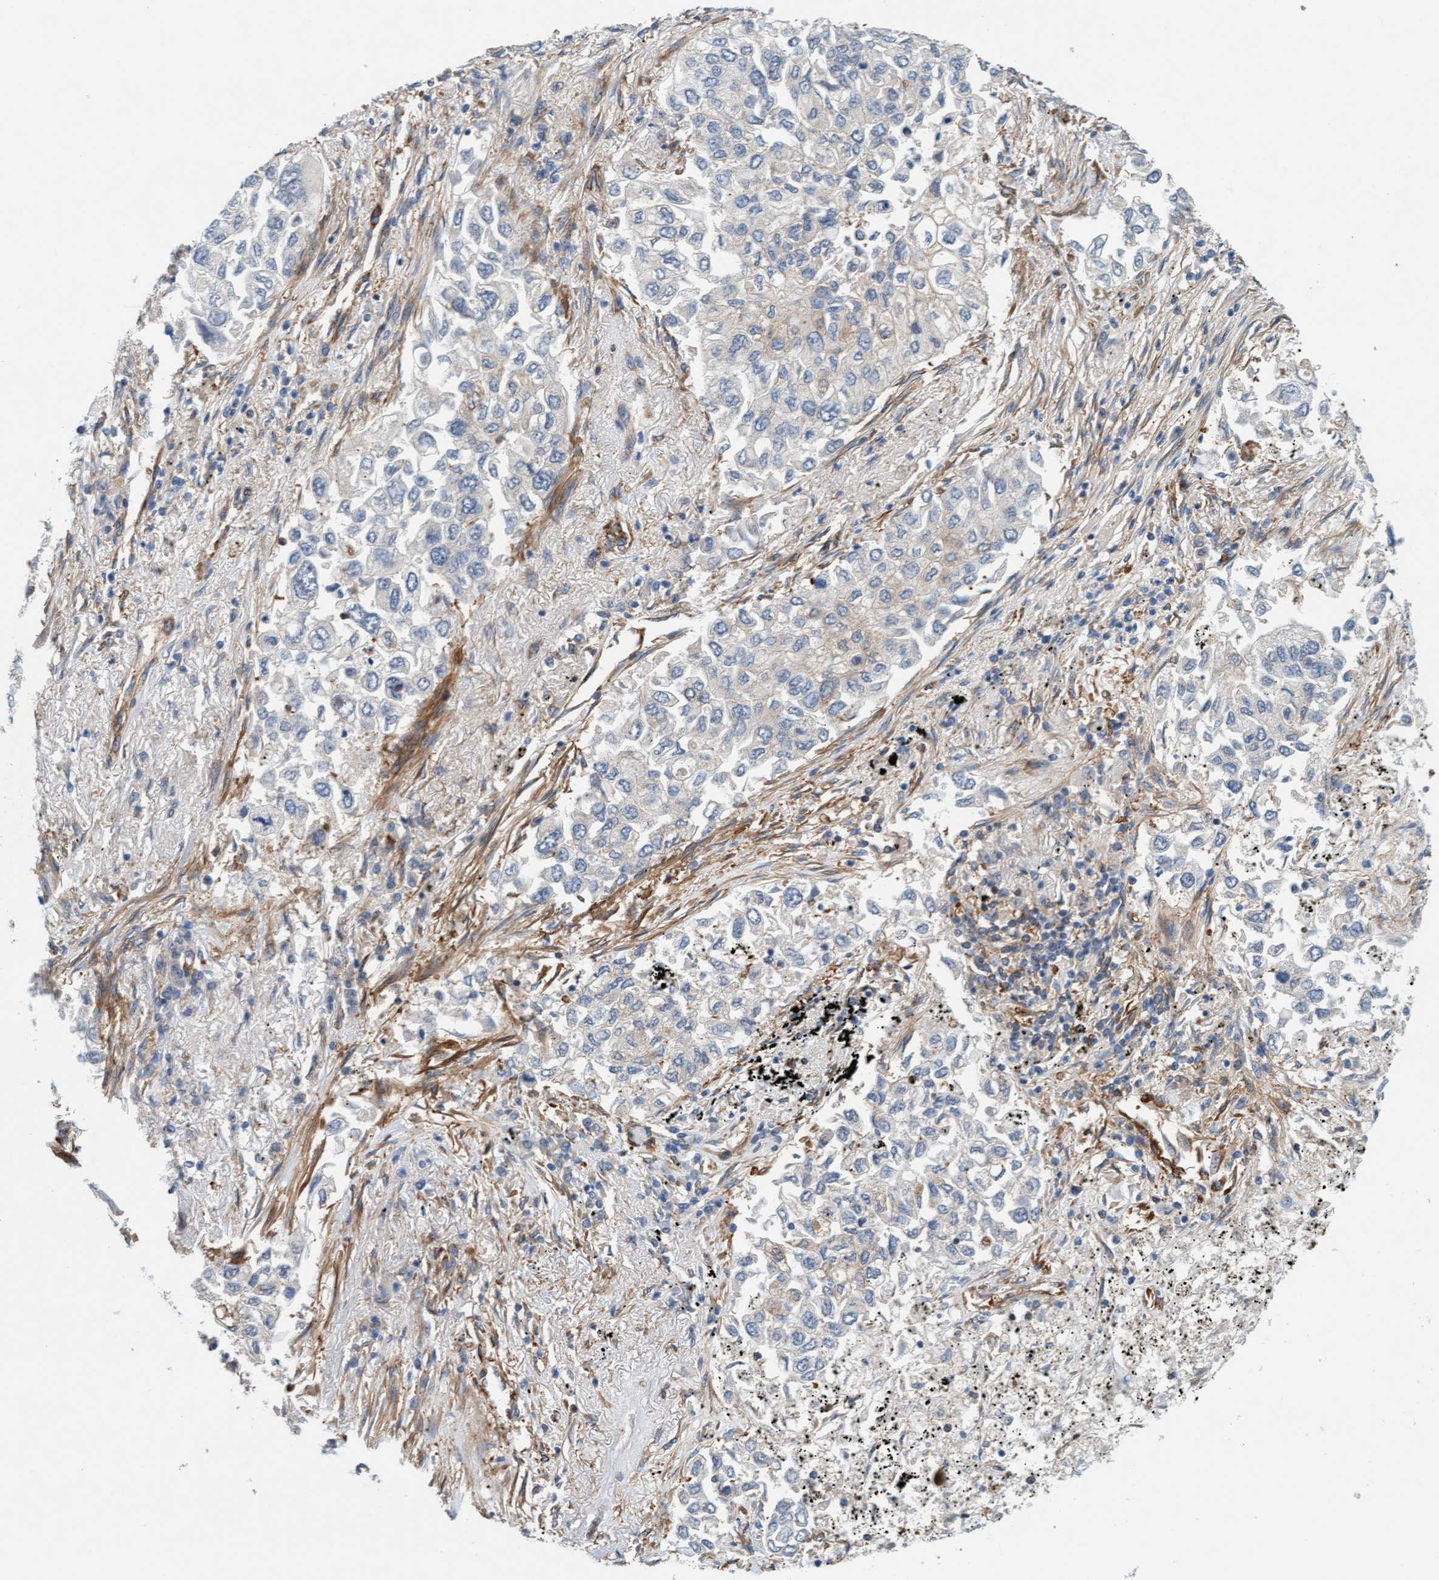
{"staining": {"intensity": "weak", "quantity": "<25%", "location": "cytoplasmic/membranous"}, "tissue": "lung cancer", "cell_type": "Tumor cells", "image_type": "cancer", "snomed": [{"axis": "morphology", "description": "Inflammation, NOS"}, {"axis": "morphology", "description": "Adenocarcinoma, NOS"}, {"axis": "topography", "description": "Lung"}], "caption": "Image shows no protein expression in tumor cells of lung adenocarcinoma tissue. (Stains: DAB (3,3'-diaminobenzidine) immunohistochemistry (IHC) with hematoxylin counter stain, Microscopy: brightfield microscopy at high magnification).", "gene": "FMNL3", "patient": {"sex": "male", "age": 63}}